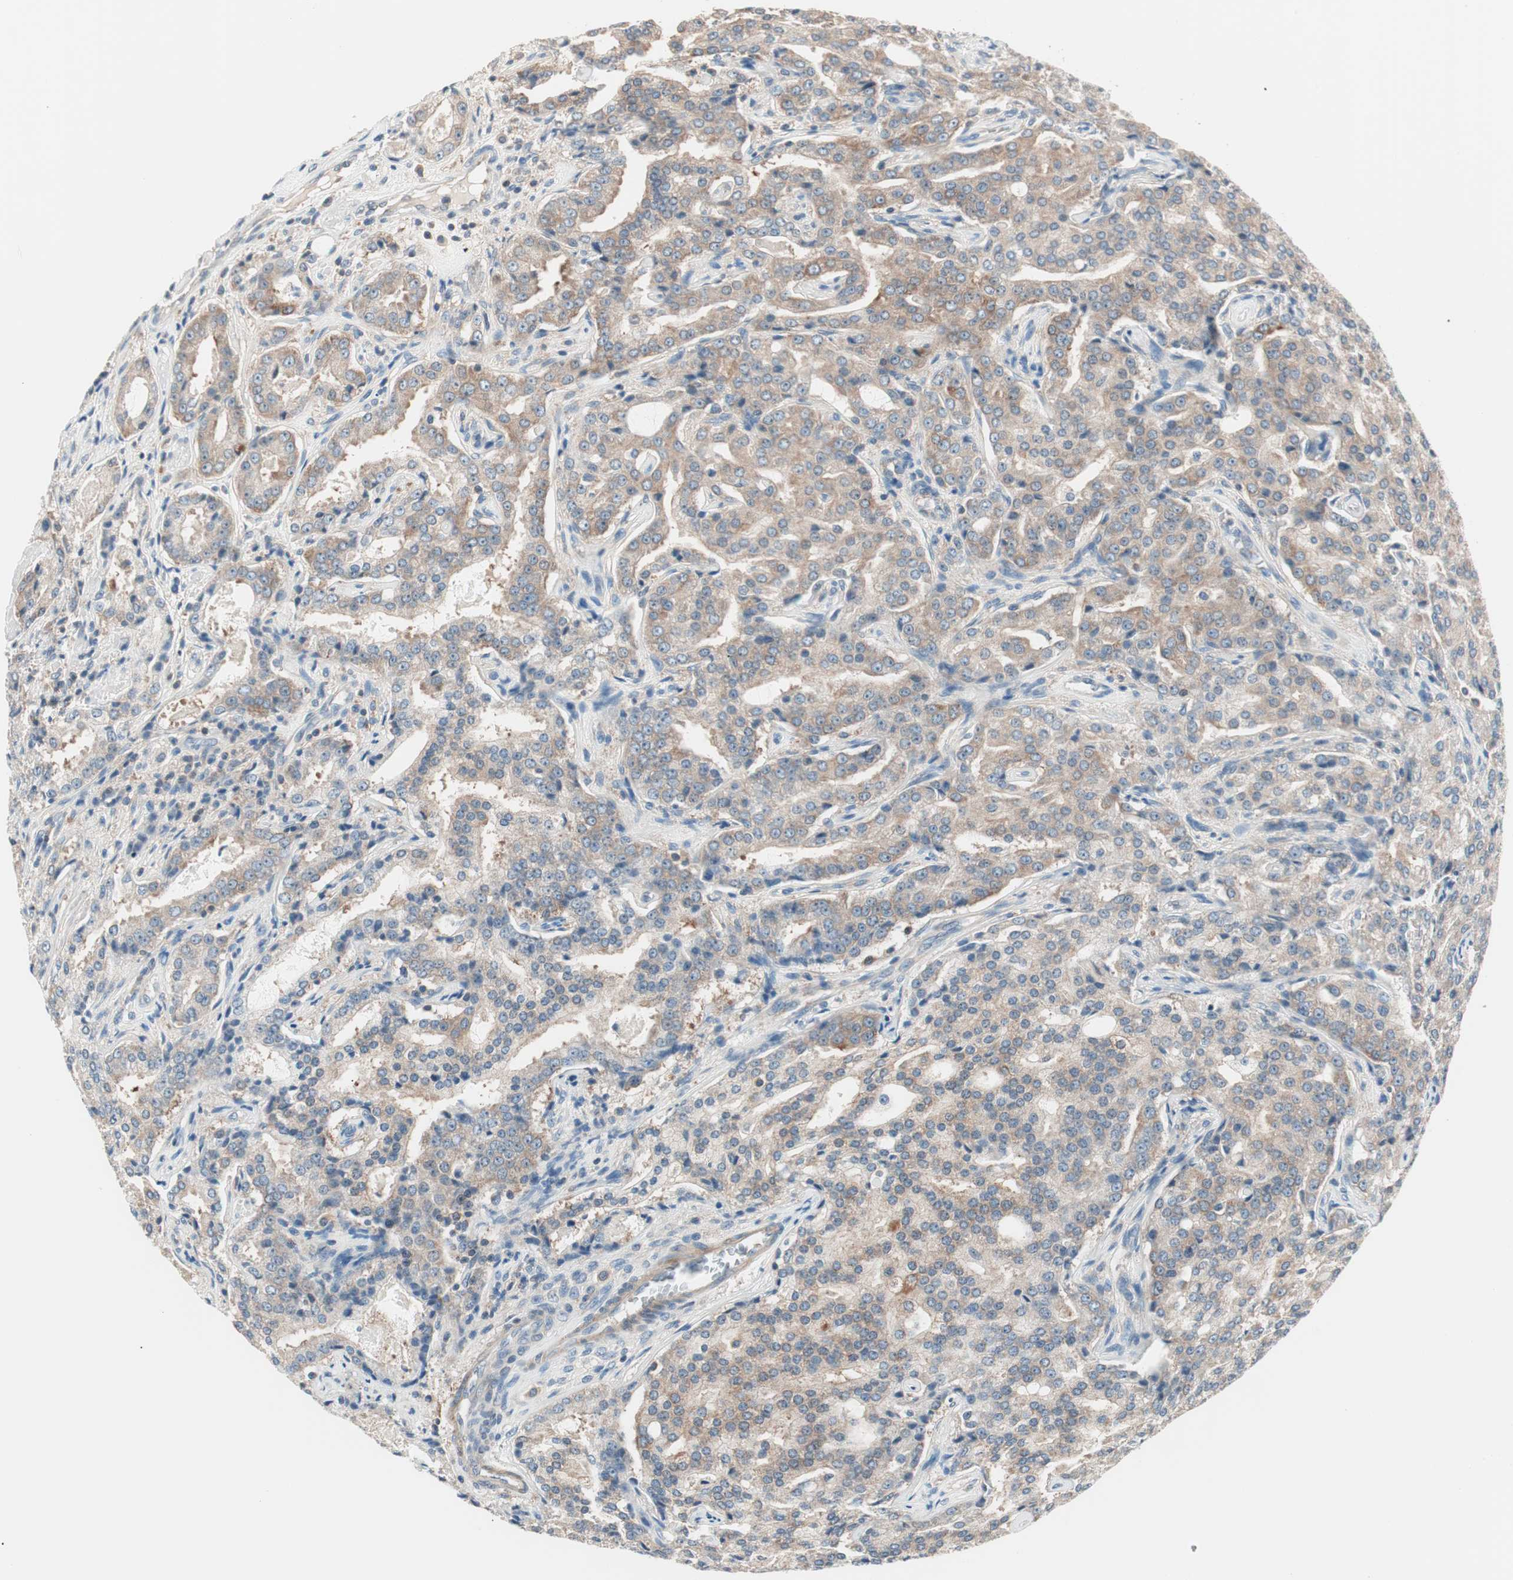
{"staining": {"intensity": "weak", "quantity": ">75%", "location": "cytoplasmic/membranous"}, "tissue": "prostate cancer", "cell_type": "Tumor cells", "image_type": "cancer", "snomed": [{"axis": "morphology", "description": "Adenocarcinoma, High grade"}, {"axis": "topography", "description": "Prostate"}], "caption": "A high-resolution histopathology image shows IHC staining of prostate adenocarcinoma (high-grade), which exhibits weak cytoplasmic/membranous expression in approximately >75% of tumor cells.", "gene": "RAD54B", "patient": {"sex": "male", "age": 72}}